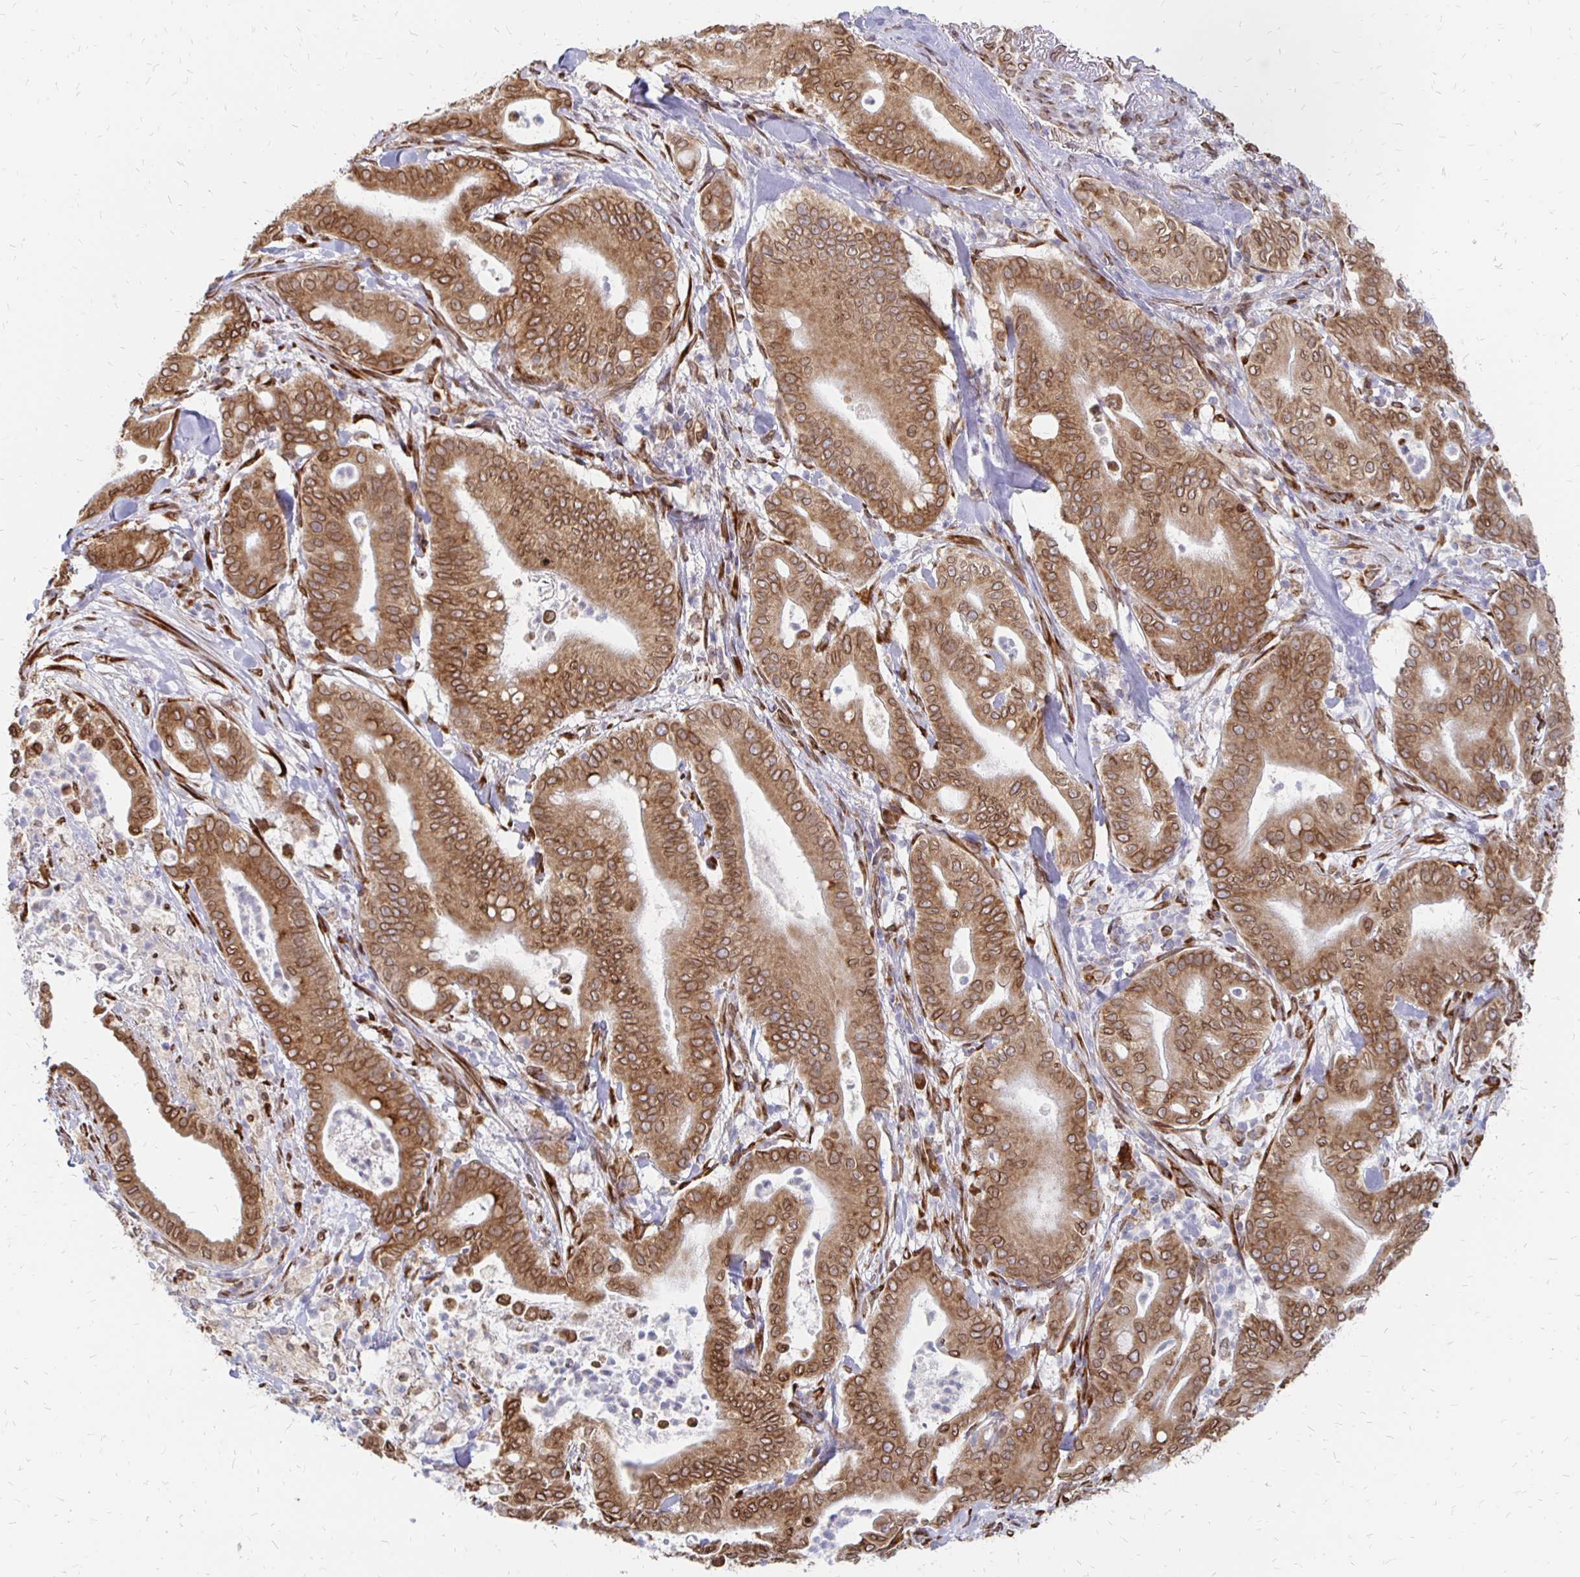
{"staining": {"intensity": "strong", "quantity": ">75%", "location": "cytoplasmic/membranous,nuclear"}, "tissue": "pancreatic cancer", "cell_type": "Tumor cells", "image_type": "cancer", "snomed": [{"axis": "morphology", "description": "Adenocarcinoma, NOS"}, {"axis": "topography", "description": "Pancreas"}], "caption": "Pancreatic adenocarcinoma stained for a protein (brown) displays strong cytoplasmic/membranous and nuclear positive expression in about >75% of tumor cells.", "gene": "PELI3", "patient": {"sex": "male", "age": 71}}